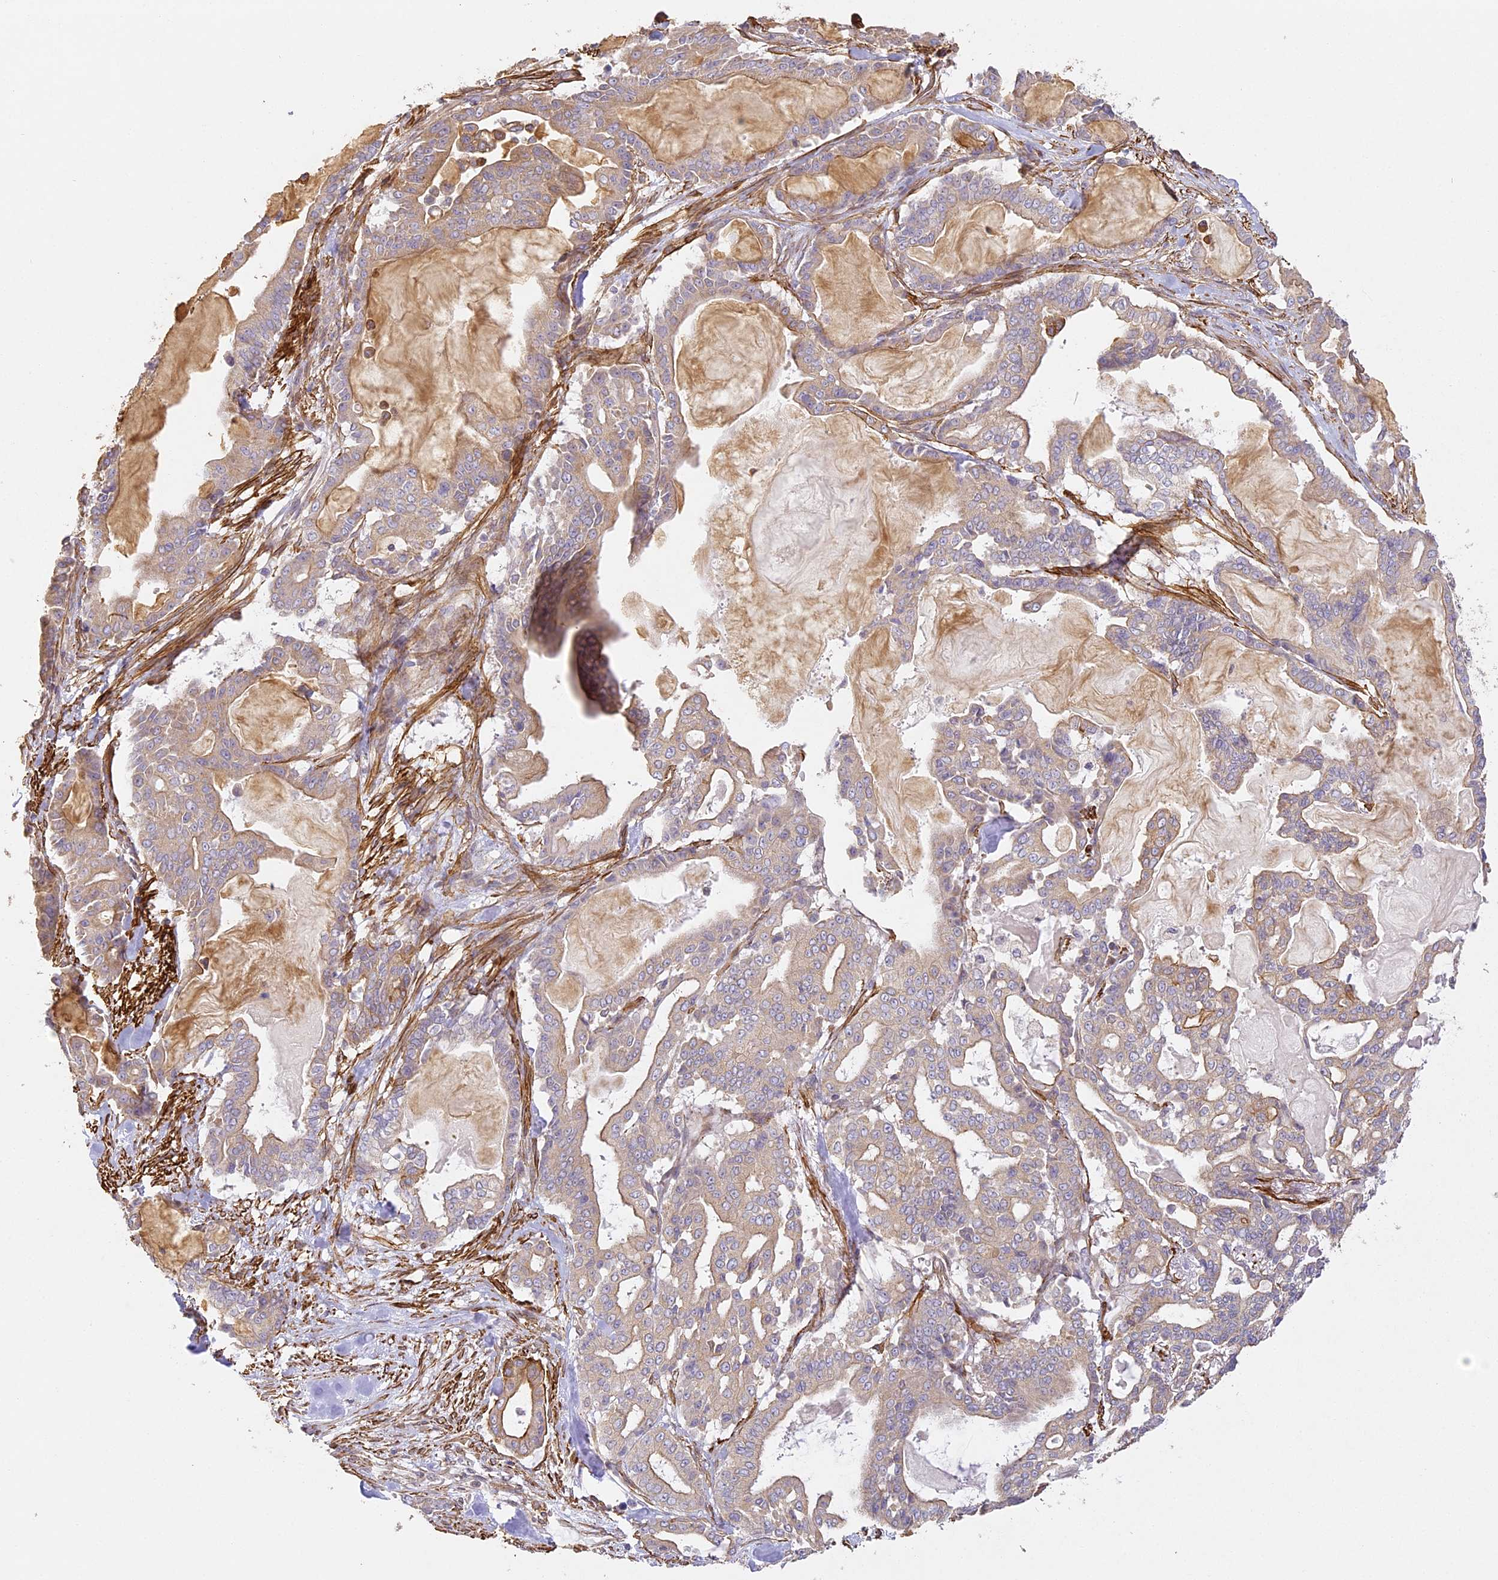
{"staining": {"intensity": "weak", "quantity": ">75%", "location": "cytoplasmic/membranous"}, "tissue": "pancreatic cancer", "cell_type": "Tumor cells", "image_type": "cancer", "snomed": [{"axis": "morphology", "description": "Adenocarcinoma, NOS"}, {"axis": "topography", "description": "Pancreas"}], "caption": "This is an image of IHC staining of pancreatic cancer (adenocarcinoma), which shows weak expression in the cytoplasmic/membranous of tumor cells.", "gene": "MED28", "patient": {"sex": "male", "age": 63}}